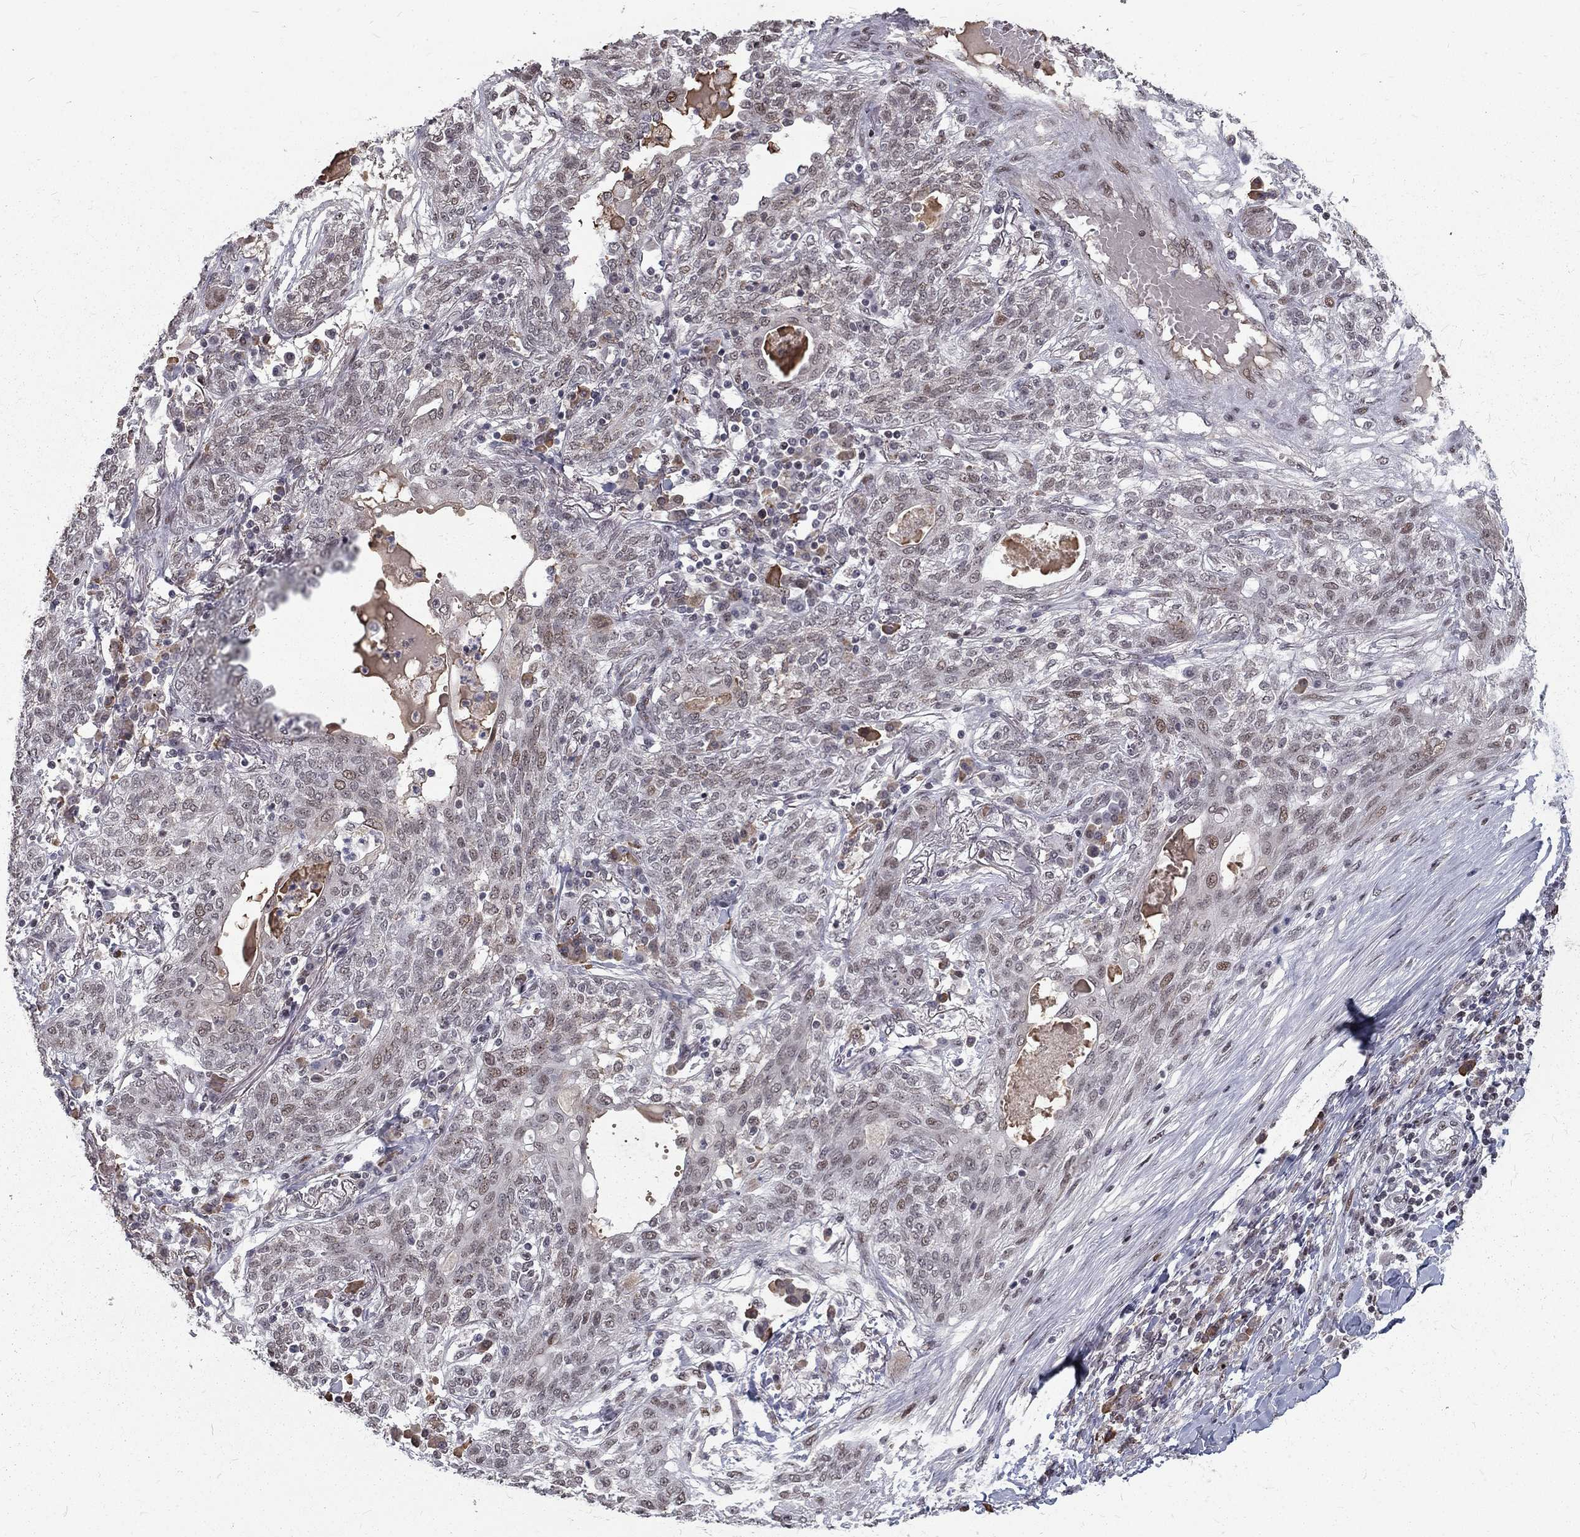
{"staining": {"intensity": "negative", "quantity": "none", "location": "none"}, "tissue": "lung cancer", "cell_type": "Tumor cells", "image_type": "cancer", "snomed": [{"axis": "morphology", "description": "Squamous cell carcinoma, NOS"}, {"axis": "topography", "description": "Lung"}], "caption": "Immunohistochemistry of lung cancer (squamous cell carcinoma) demonstrates no positivity in tumor cells. (Immunohistochemistry (ihc), brightfield microscopy, high magnification).", "gene": "TCEAL1", "patient": {"sex": "female", "age": 70}}